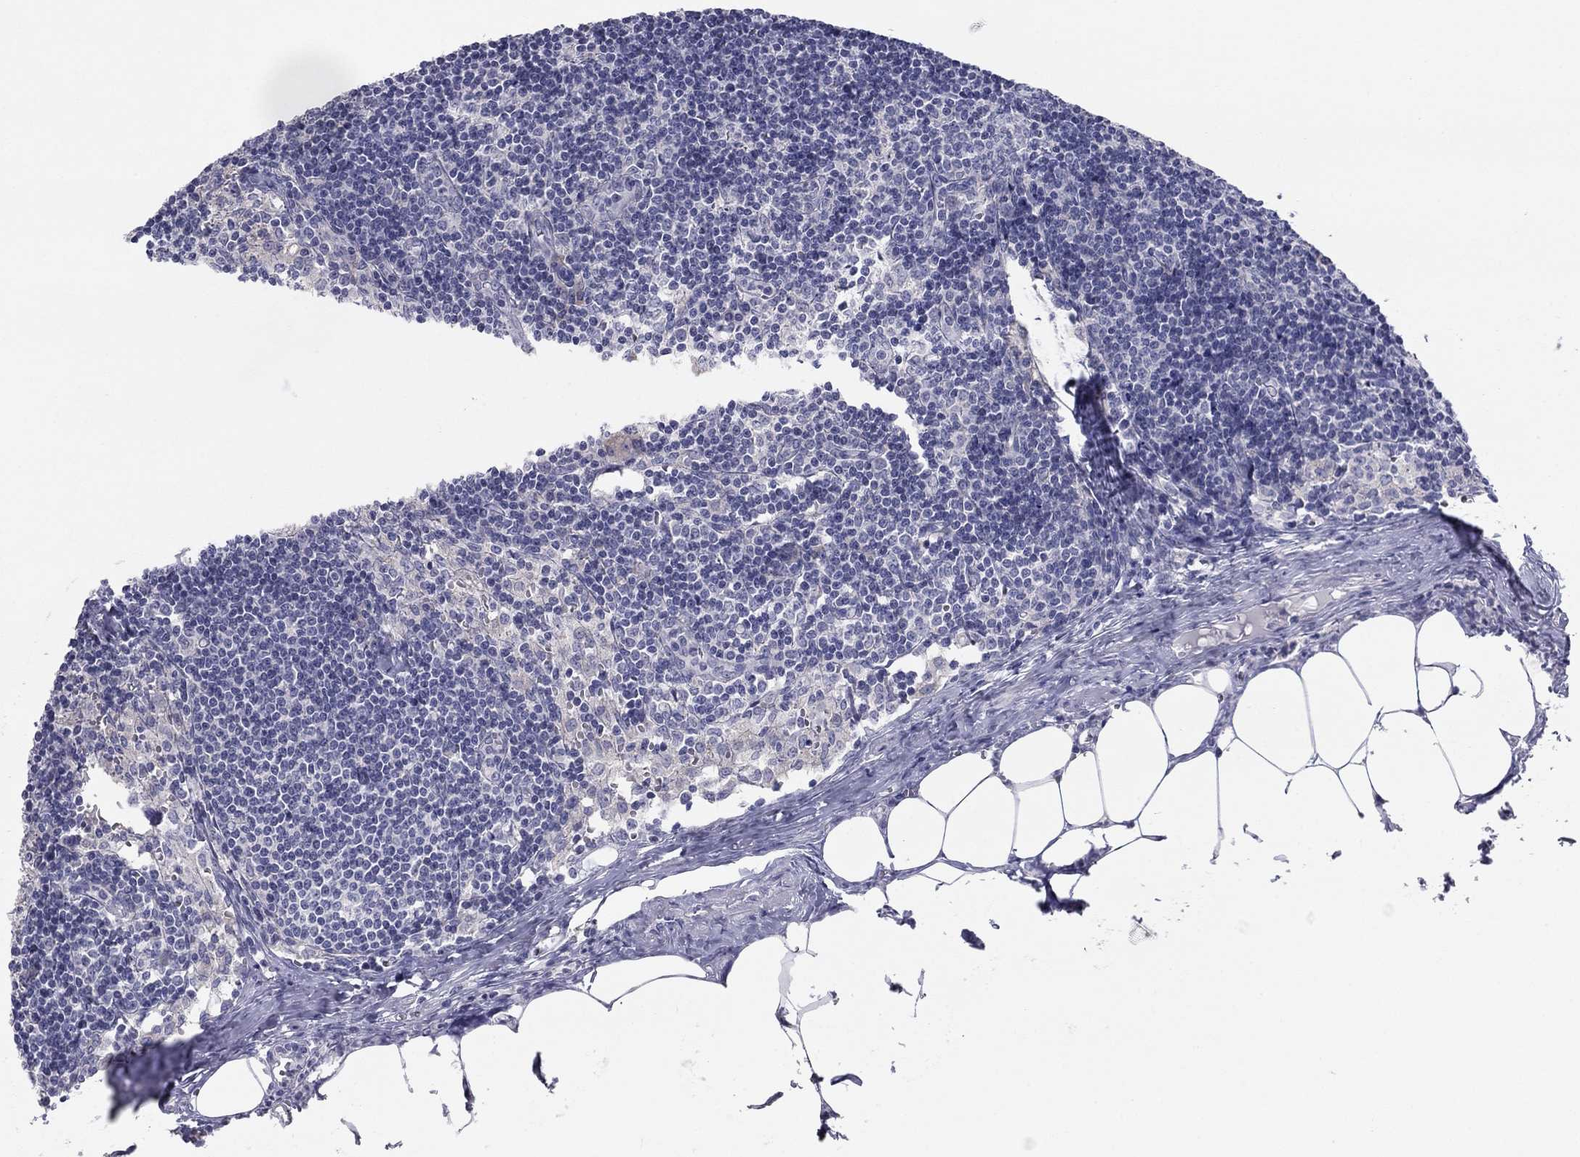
{"staining": {"intensity": "negative", "quantity": "none", "location": "none"}, "tissue": "lymph node", "cell_type": "Non-germinal center cells", "image_type": "normal", "snomed": [{"axis": "morphology", "description": "Normal tissue, NOS"}, {"axis": "topography", "description": "Lymph node"}], "caption": "Immunohistochemistry (IHC) histopathology image of benign lymph node stained for a protein (brown), which displays no positivity in non-germinal center cells. (DAB (3,3'-diaminobenzidine) IHC with hematoxylin counter stain).", "gene": "GRK7", "patient": {"sex": "female", "age": 51}}